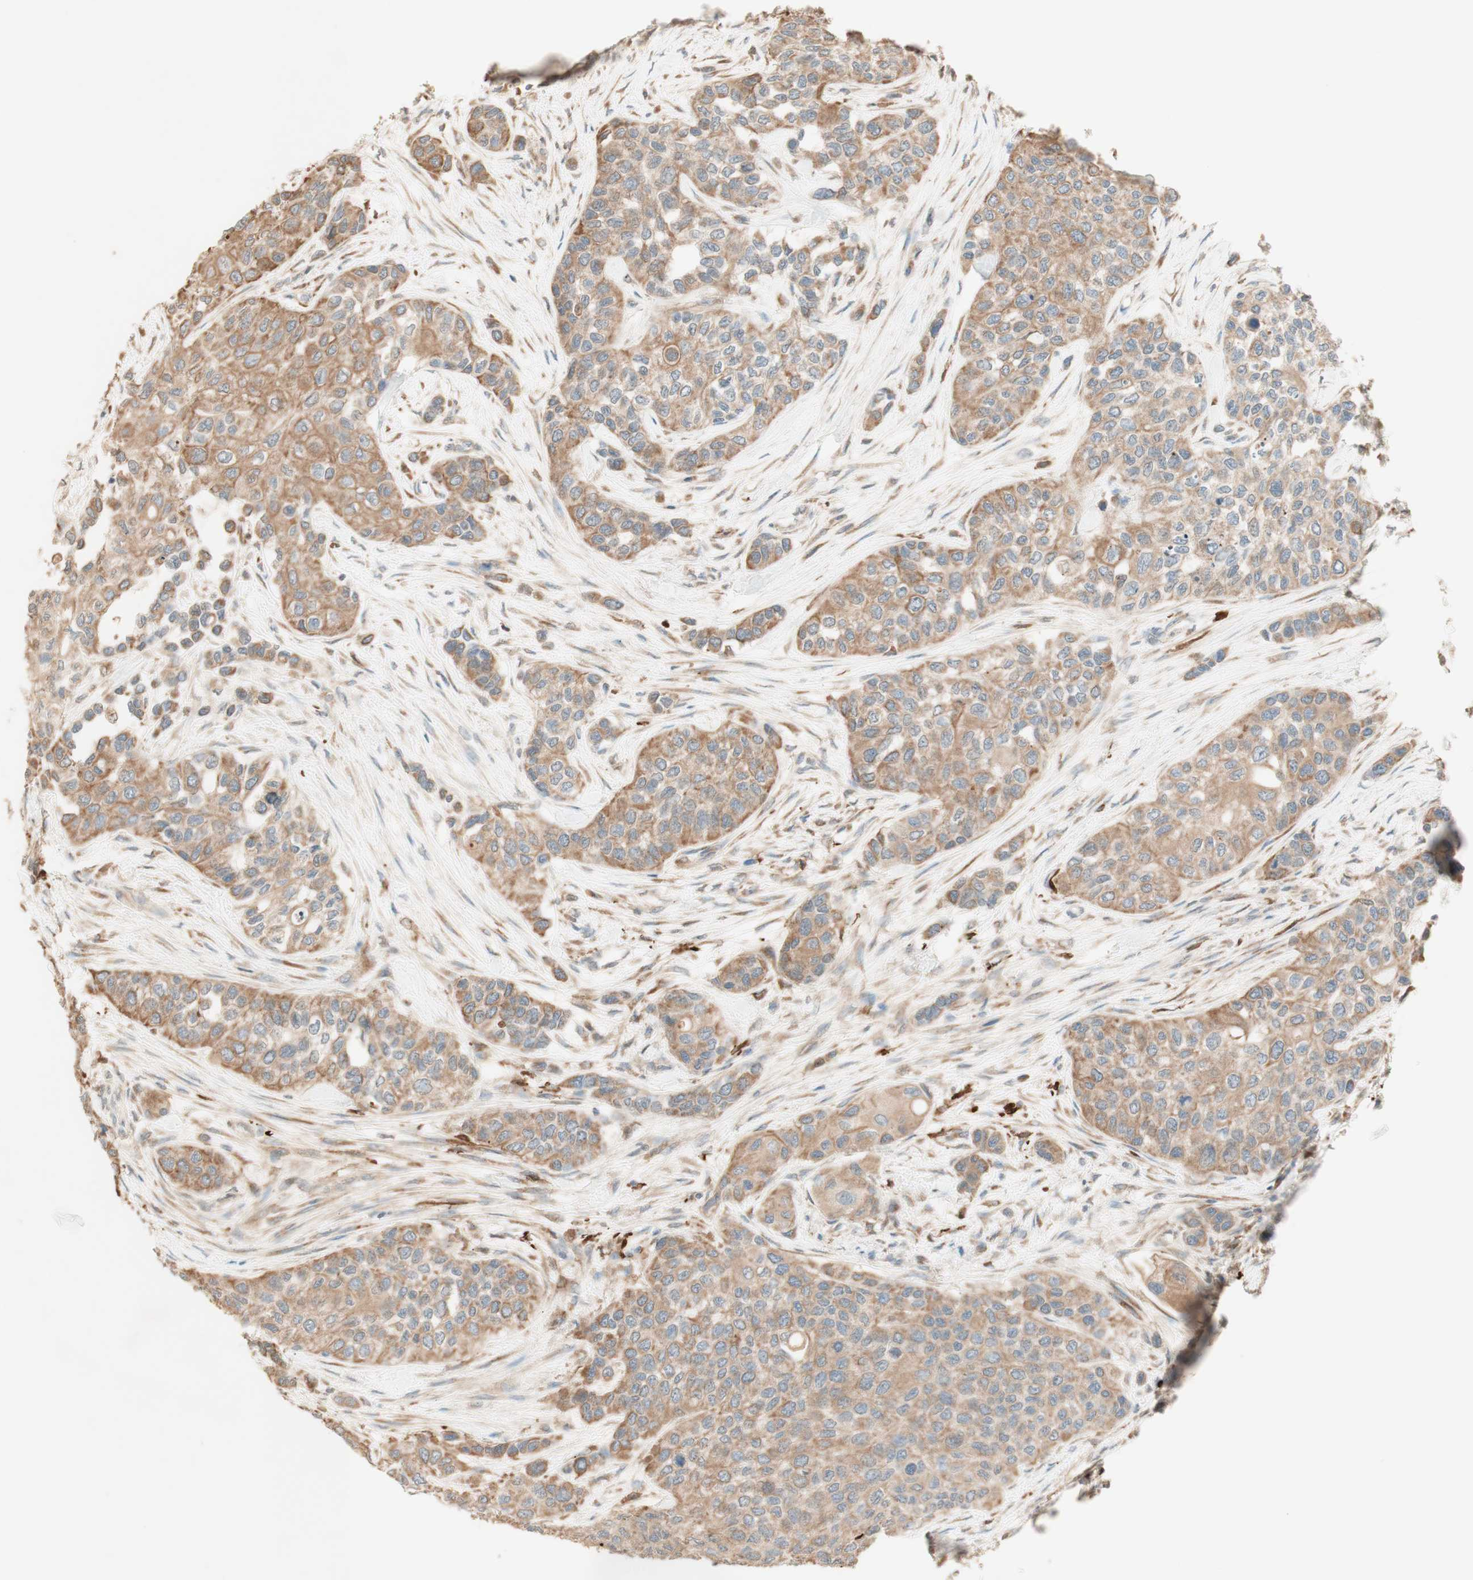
{"staining": {"intensity": "moderate", "quantity": ">75%", "location": "cytoplasmic/membranous"}, "tissue": "urothelial cancer", "cell_type": "Tumor cells", "image_type": "cancer", "snomed": [{"axis": "morphology", "description": "Urothelial carcinoma, High grade"}, {"axis": "topography", "description": "Urinary bladder"}], "caption": "Approximately >75% of tumor cells in urothelial cancer demonstrate moderate cytoplasmic/membranous protein positivity as visualized by brown immunohistochemical staining.", "gene": "CLCN2", "patient": {"sex": "female", "age": 56}}